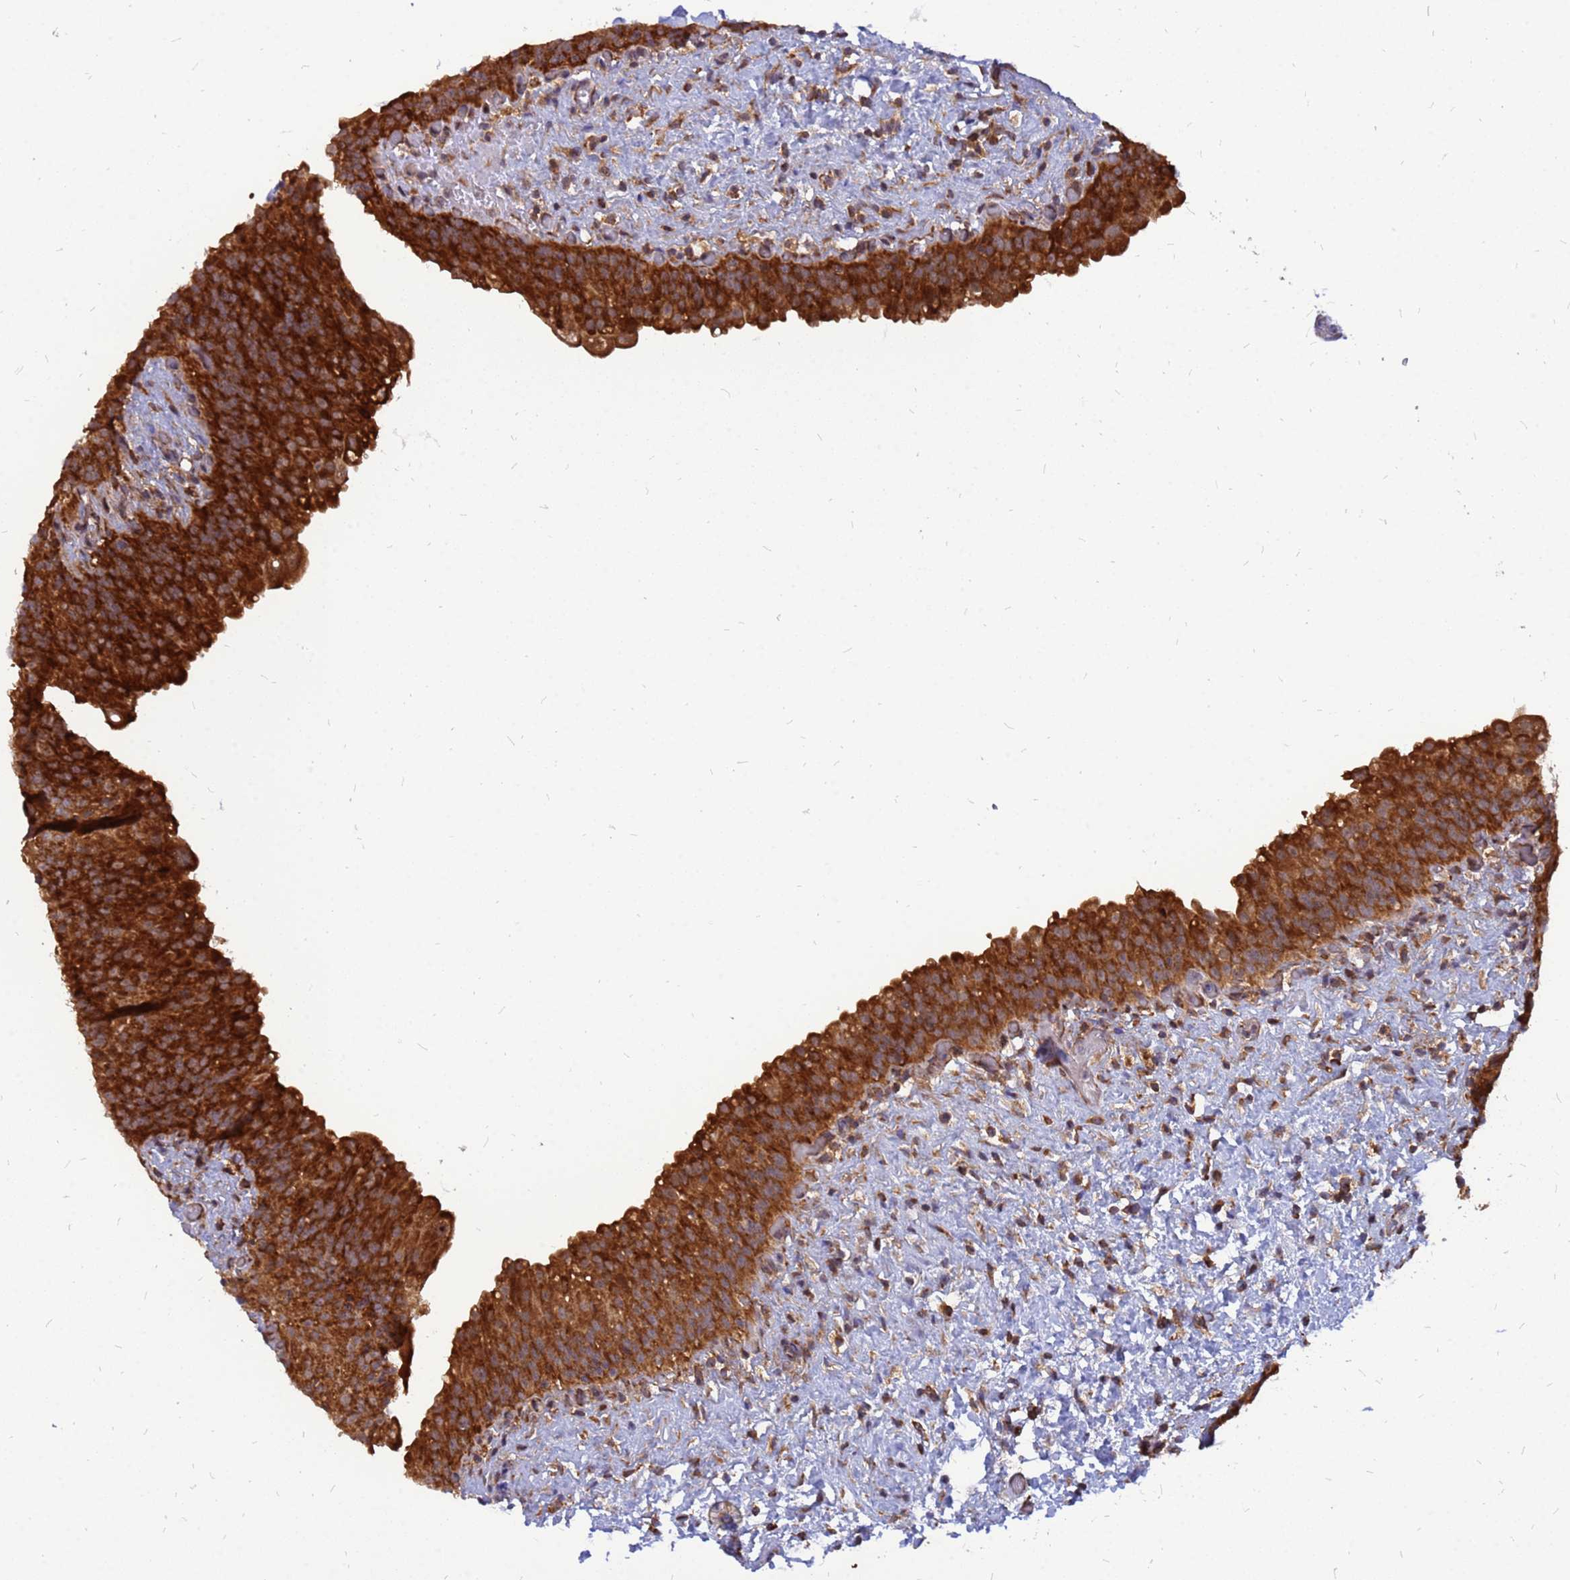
{"staining": {"intensity": "strong", "quantity": ">75%", "location": "cytoplasmic/membranous"}, "tissue": "urinary bladder", "cell_type": "Urothelial cells", "image_type": "normal", "snomed": [{"axis": "morphology", "description": "Normal tissue, NOS"}, {"axis": "topography", "description": "Urinary bladder"}], "caption": "Benign urinary bladder was stained to show a protein in brown. There is high levels of strong cytoplasmic/membranous expression in about >75% of urothelial cells. The staining was performed using DAB to visualize the protein expression in brown, while the nuclei were stained in blue with hematoxylin (Magnification: 20x).", "gene": "RPL8", "patient": {"sex": "female", "age": 27}}